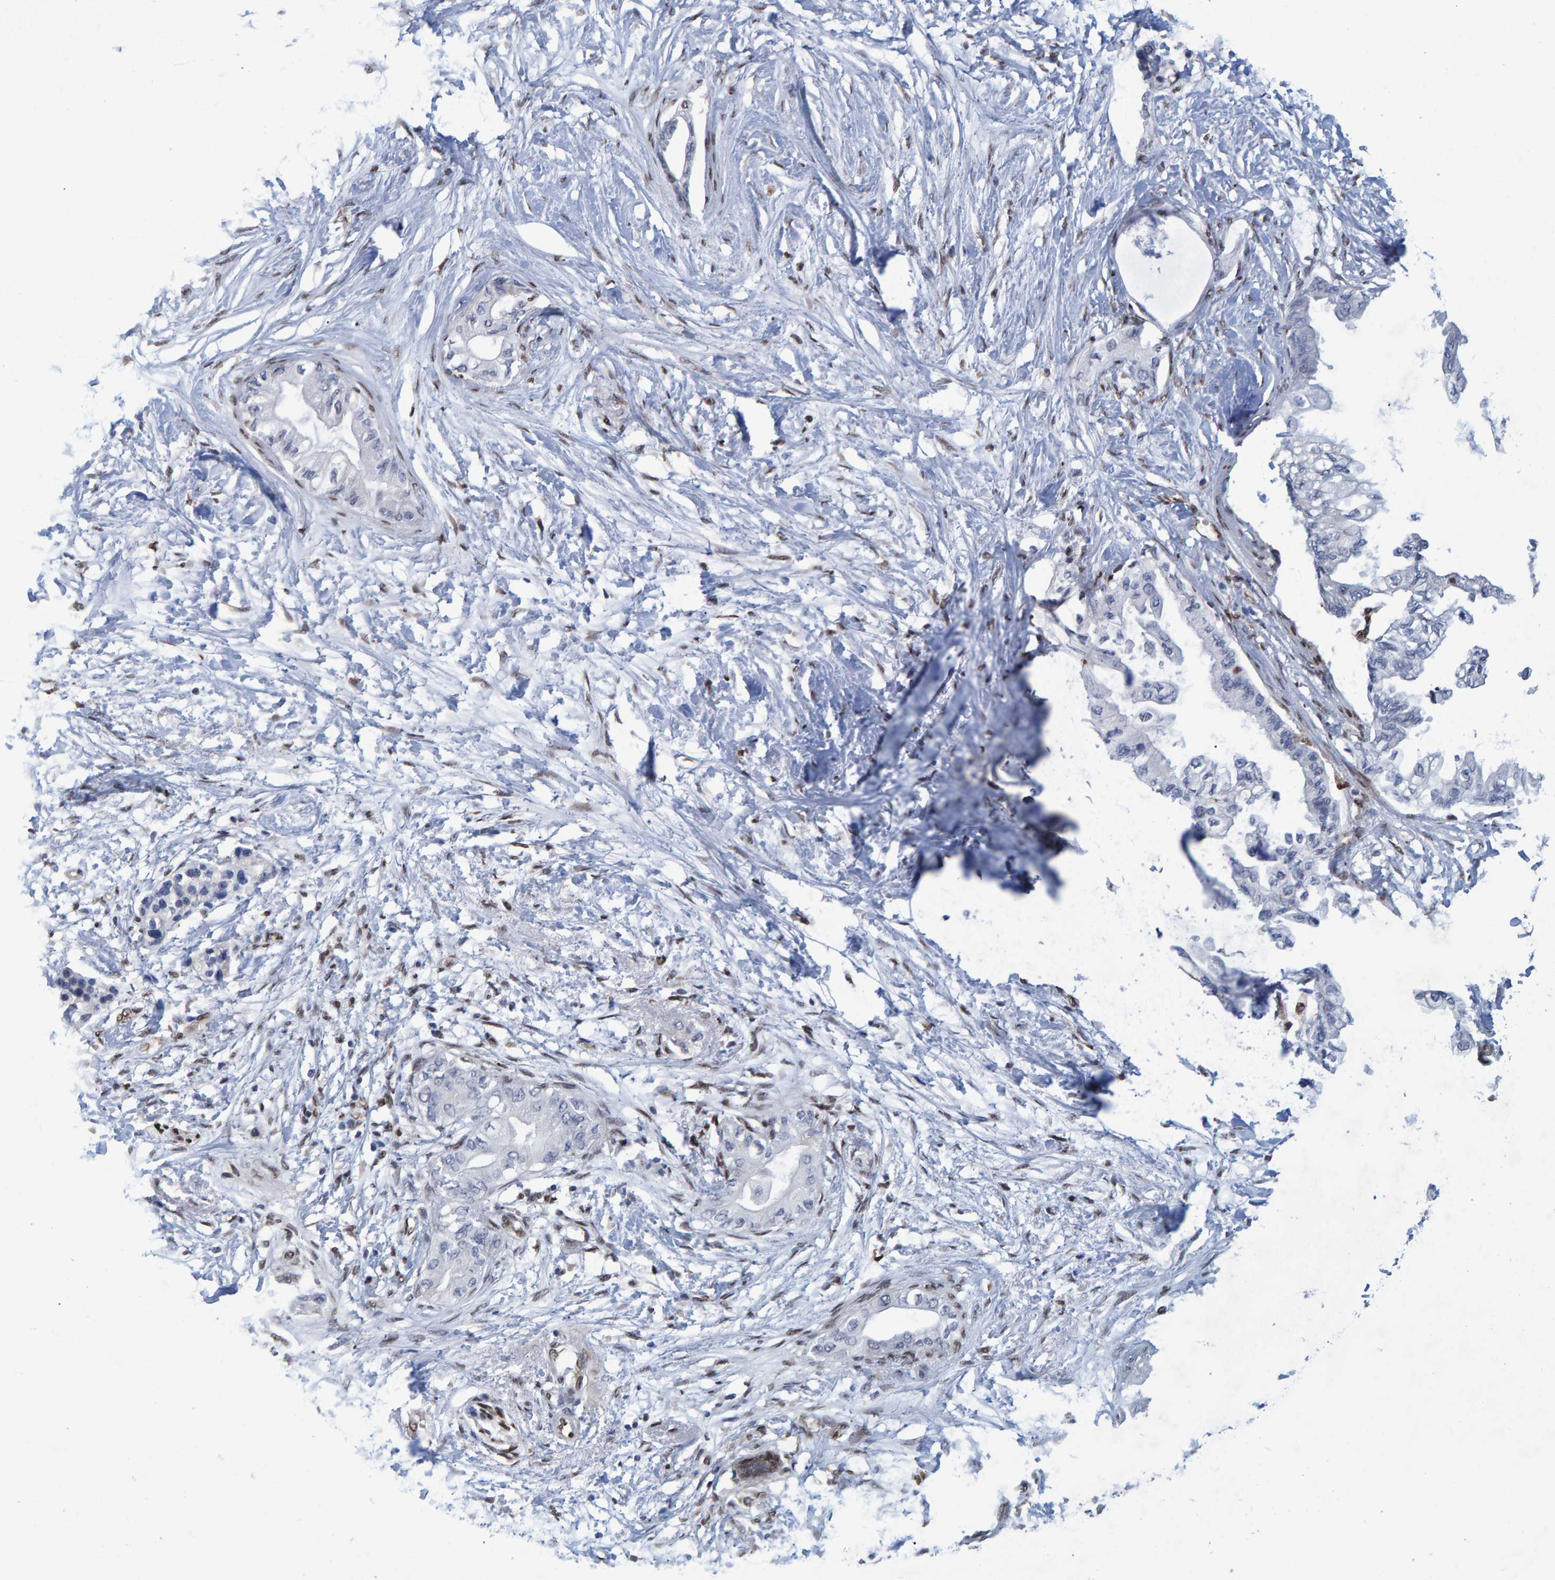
{"staining": {"intensity": "negative", "quantity": "none", "location": "none"}, "tissue": "pancreatic cancer", "cell_type": "Tumor cells", "image_type": "cancer", "snomed": [{"axis": "morphology", "description": "Normal tissue, NOS"}, {"axis": "morphology", "description": "Adenocarcinoma, NOS"}, {"axis": "topography", "description": "Pancreas"}, {"axis": "topography", "description": "Duodenum"}], "caption": "There is no significant staining in tumor cells of pancreatic cancer (adenocarcinoma).", "gene": "QKI", "patient": {"sex": "female", "age": 60}}